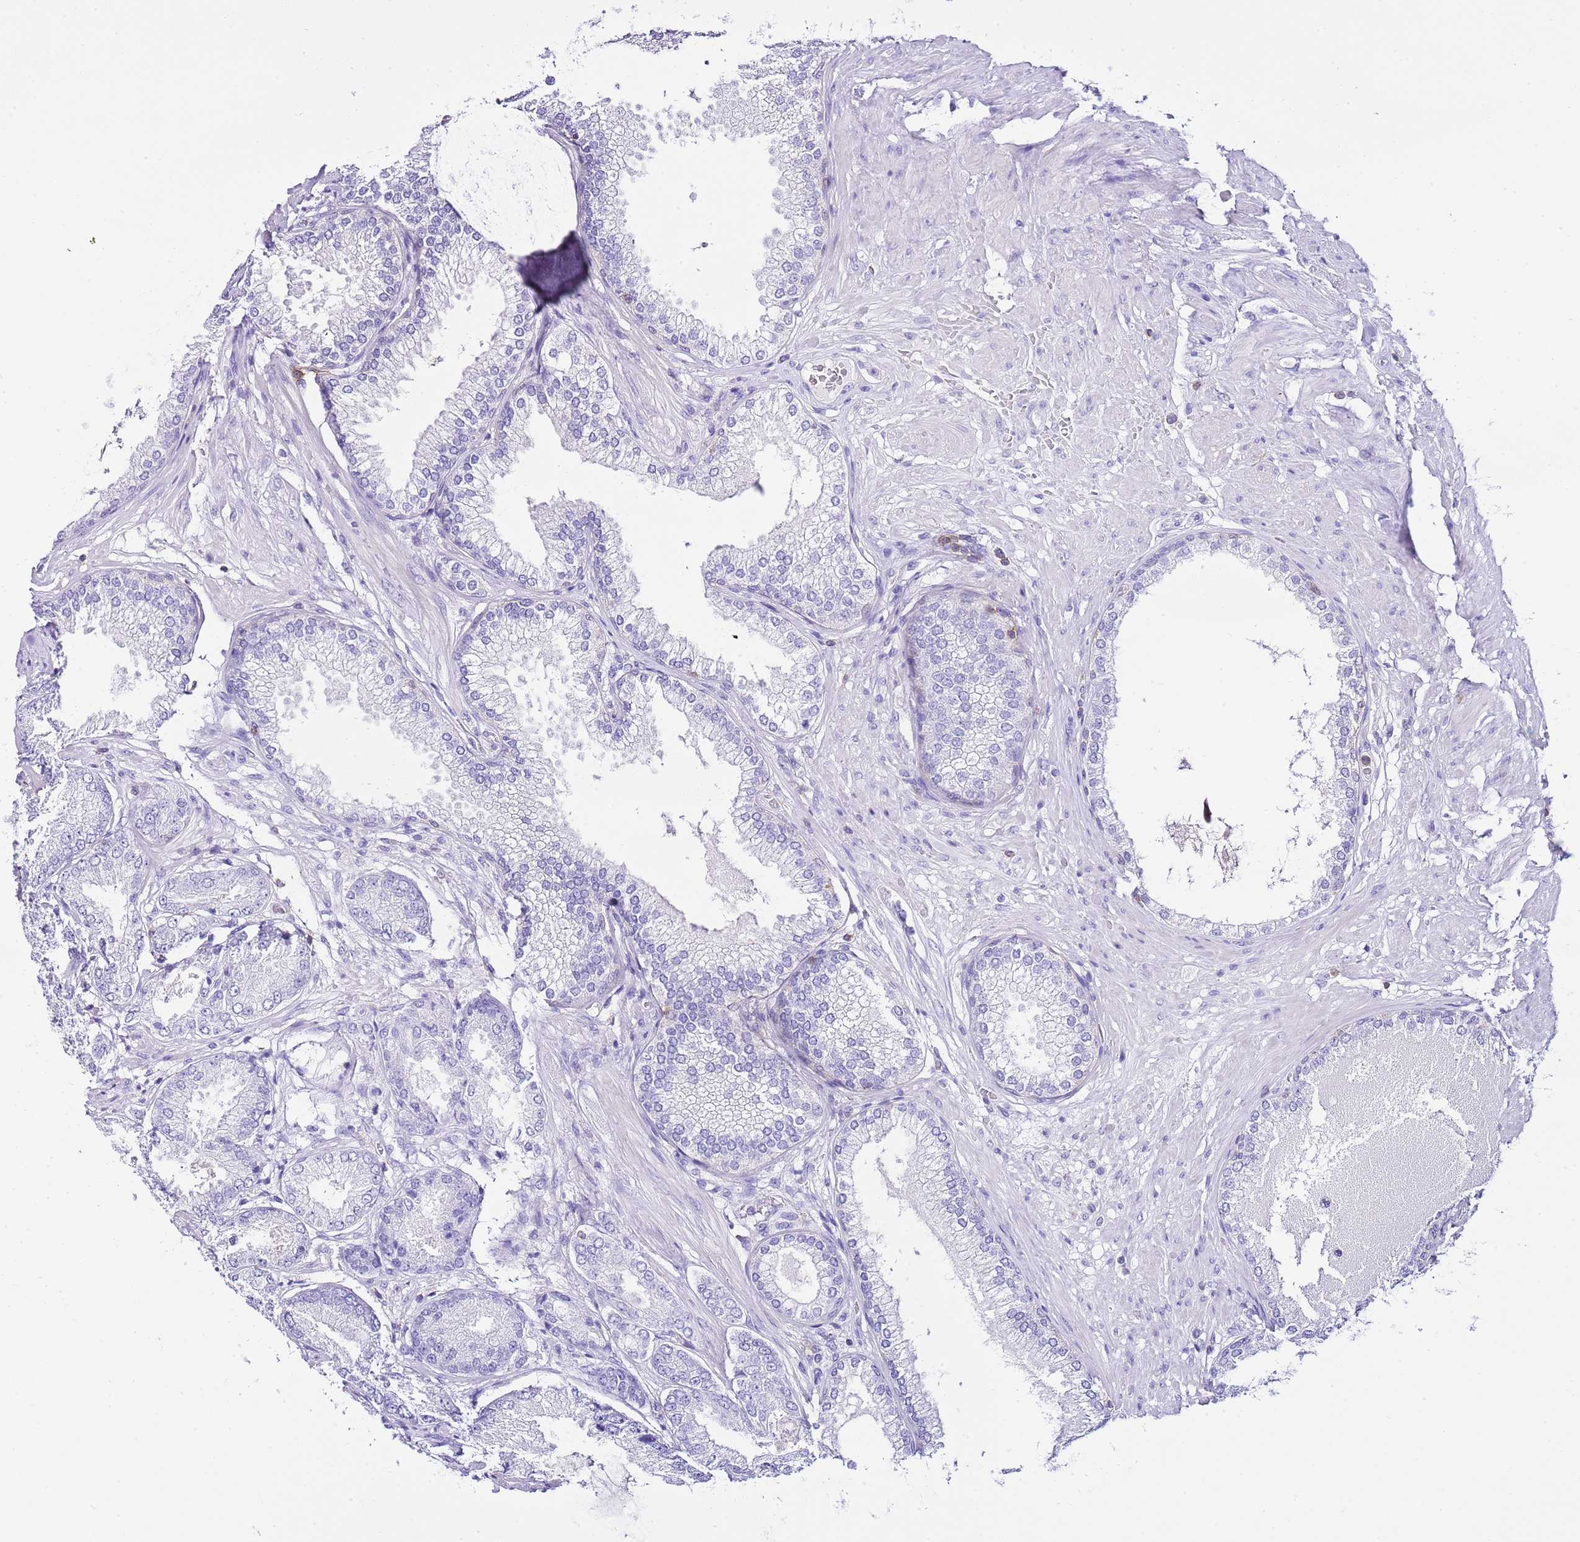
{"staining": {"intensity": "negative", "quantity": "none", "location": "none"}, "tissue": "prostate cancer", "cell_type": "Tumor cells", "image_type": "cancer", "snomed": [{"axis": "morphology", "description": "Adenocarcinoma, High grade"}, {"axis": "topography", "description": "Prostate"}], "caption": "An immunohistochemistry (IHC) histopathology image of prostate cancer (high-grade adenocarcinoma) is shown. There is no staining in tumor cells of prostate cancer (high-grade adenocarcinoma). Brightfield microscopy of IHC stained with DAB (brown) and hematoxylin (blue), captured at high magnification.", "gene": "CNN2", "patient": {"sex": "male", "age": 71}}